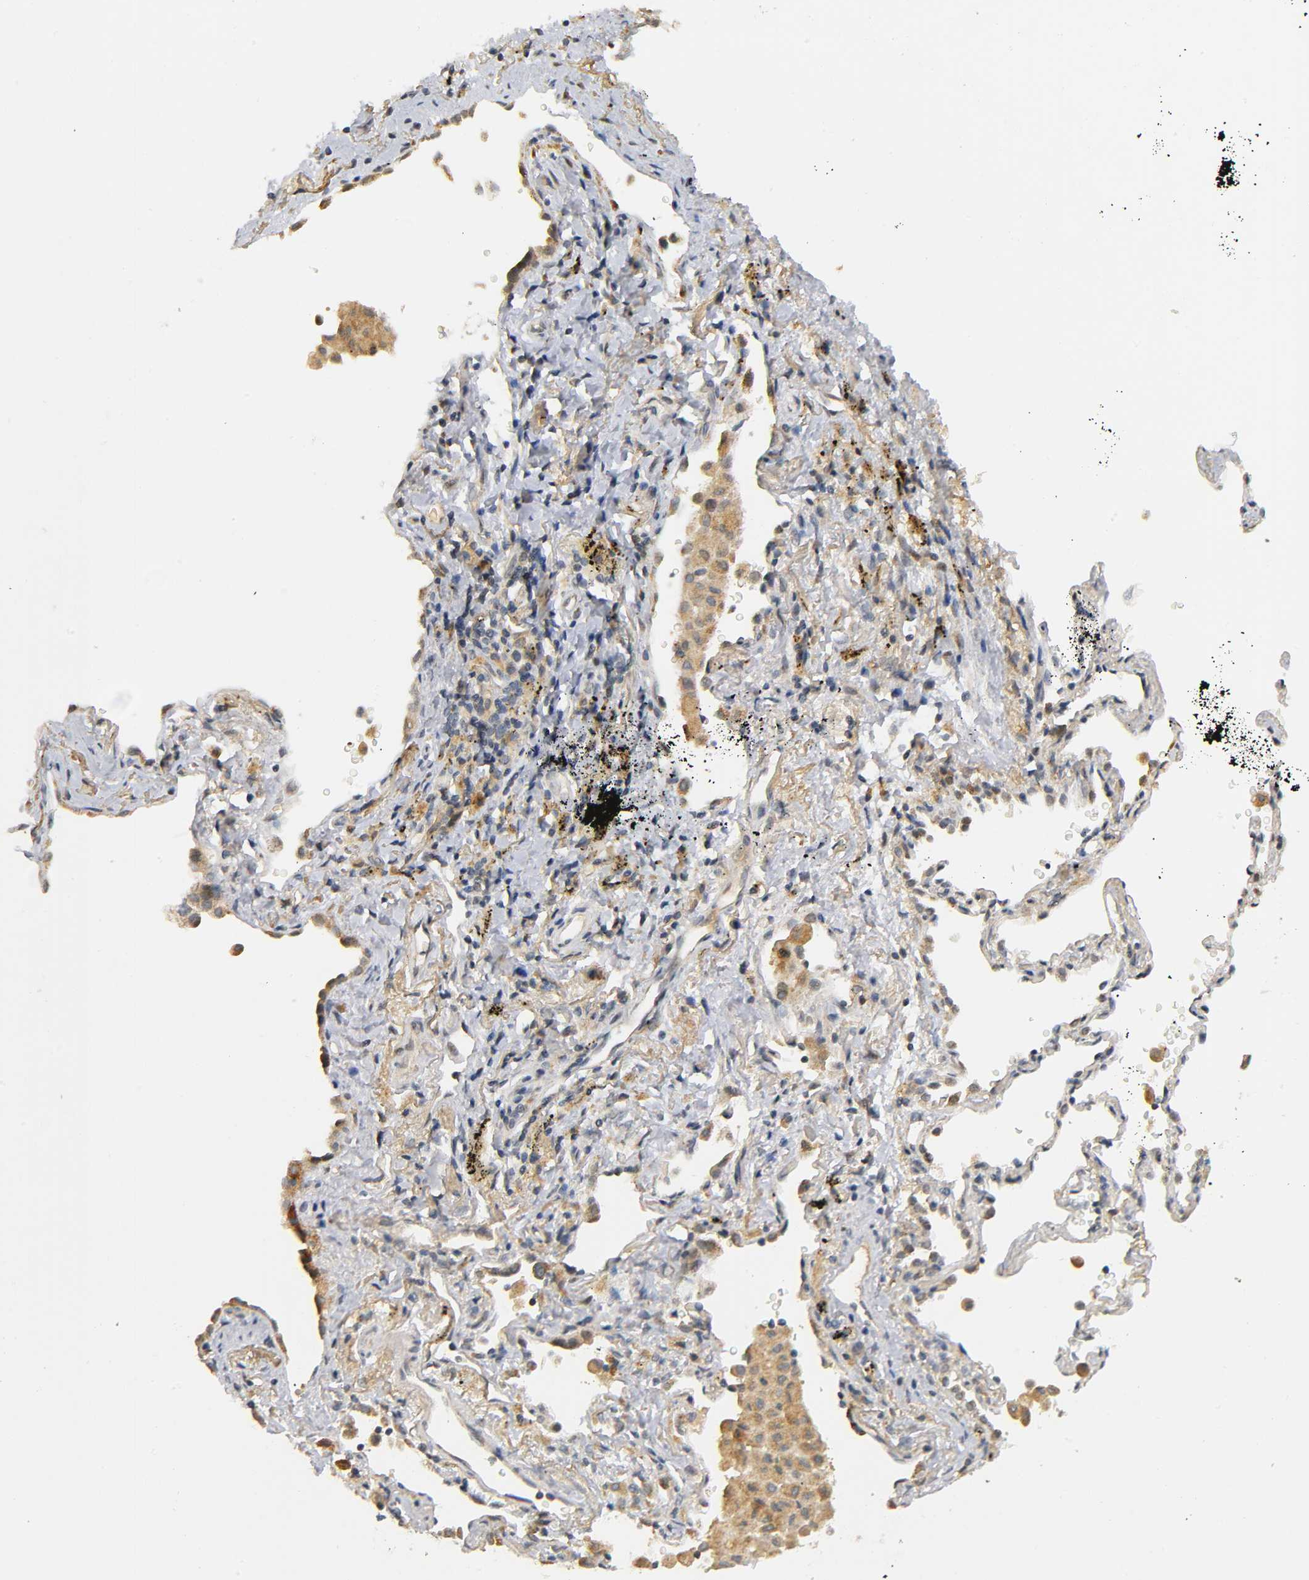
{"staining": {"intensity": "weak", "quantity": "25%-75%", "location": "cytoplasmic/membranous"}, "tissue": "lung cancer", "cell_type": "Tumor cells", "image_type": "cancer", "snomed": [{"axis": "morphology", "description": "Squamous cell carcinoma, NOS"}, {"axis": "topography", "description": "Lung"}], "caption": "Protein staining exhibits weak cytoplasmic/membranous positivity in approximately 25%-75% of tumor cells in squamous cell carcinoma (lung).", "gene": "NRP1", "patient": {"sex": "female", "age": 67}}